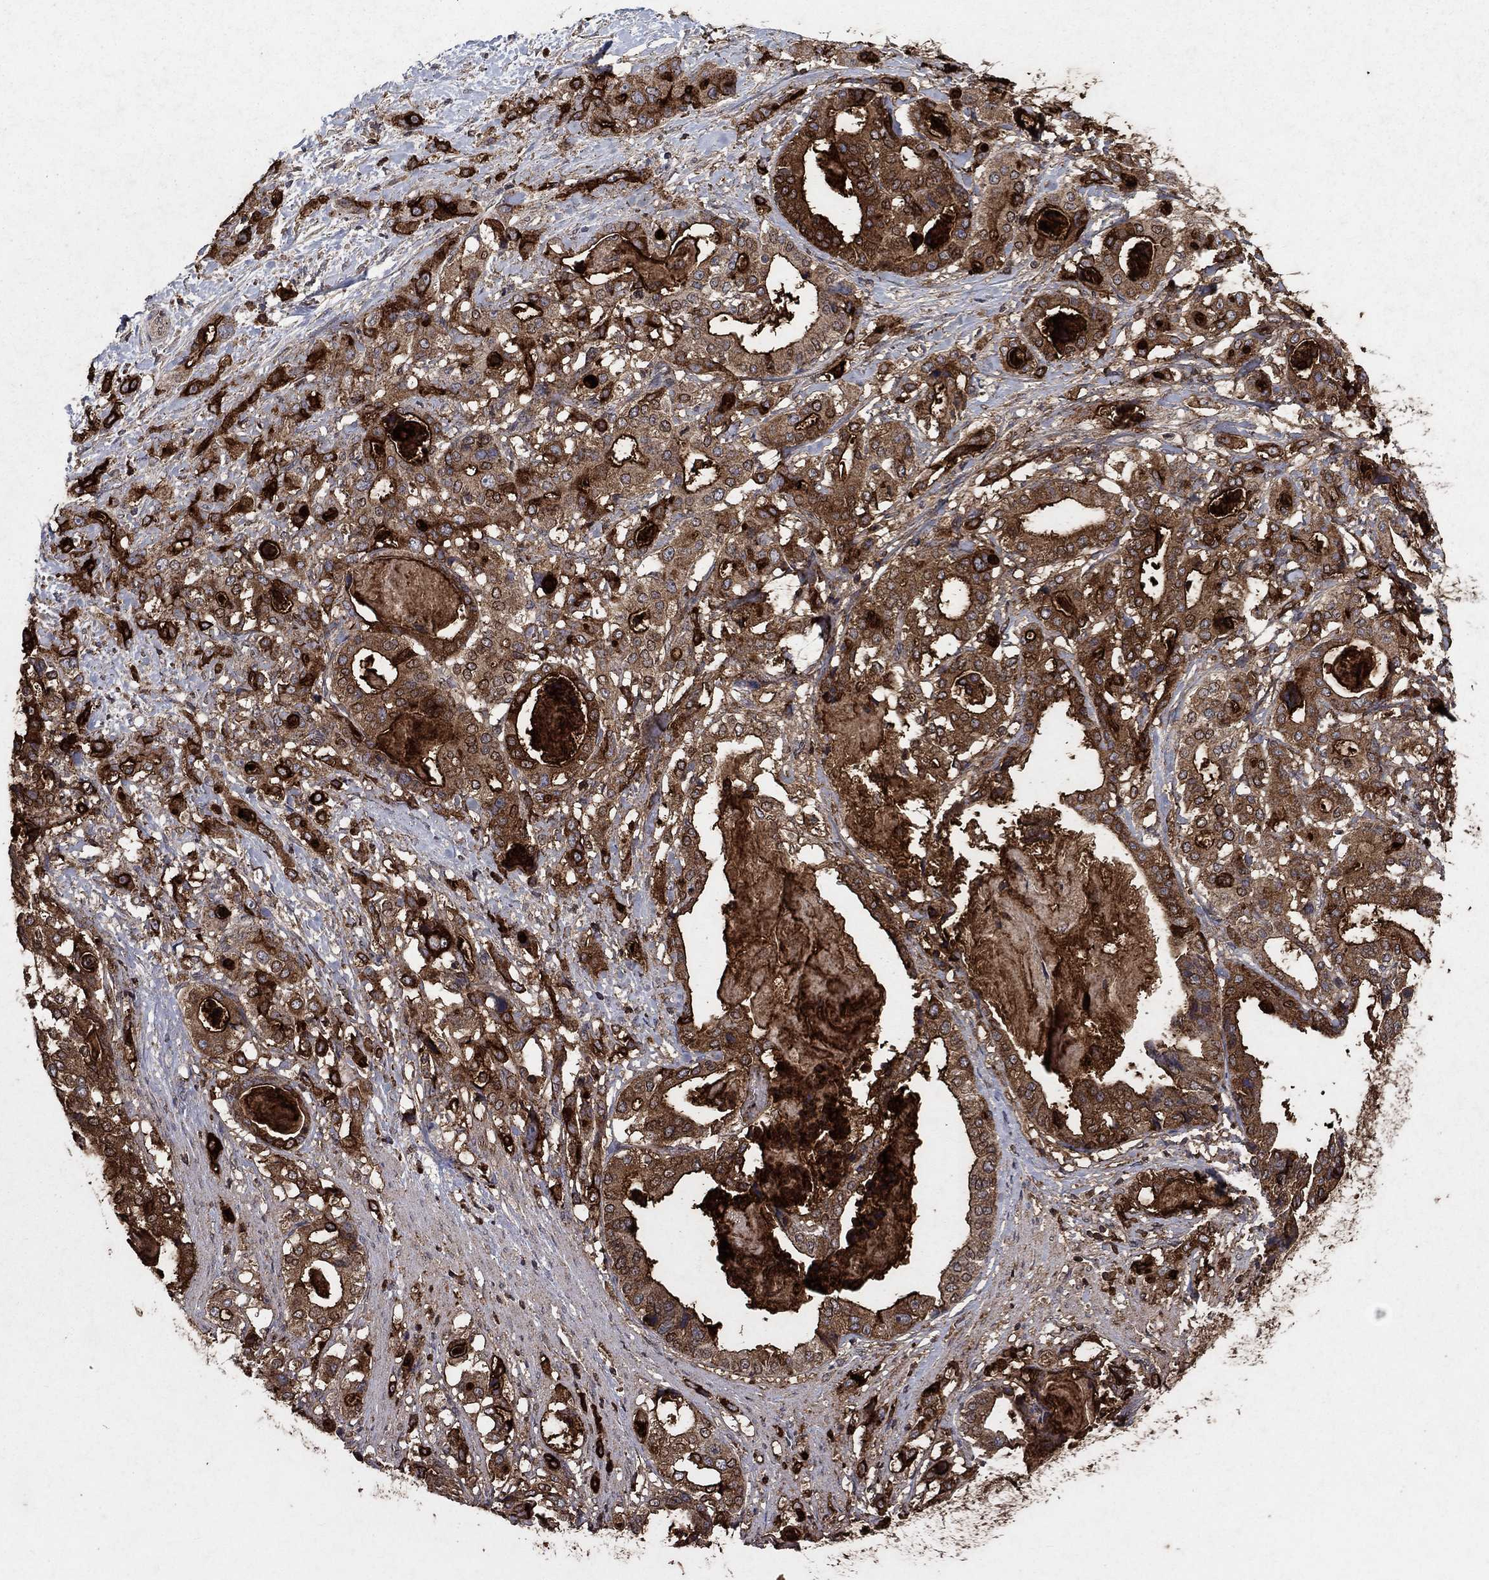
{"staining": {"intensity": "strong", "quantity": "25%-75%", "location": "cytoplasmic/membranous,nuclear"}, "tissue": "stomach cancer", "cell_type": "Tumor cells", "image_type": "cancer", "snomed": [{"axis": "morphology", "description": "Adenocarcinoma, NOS"}, {"axis": "topography", "description": "Stomach"}], "caption": "This image shows immunohistochemistry staining of human stomach adenocarcinoma, with high strong cytoplasmic/membranous and nuclear expression in about 25%-75% of tumor cells.", "gene": "CD24", "patient": {"sex": "male", "age": 48}}